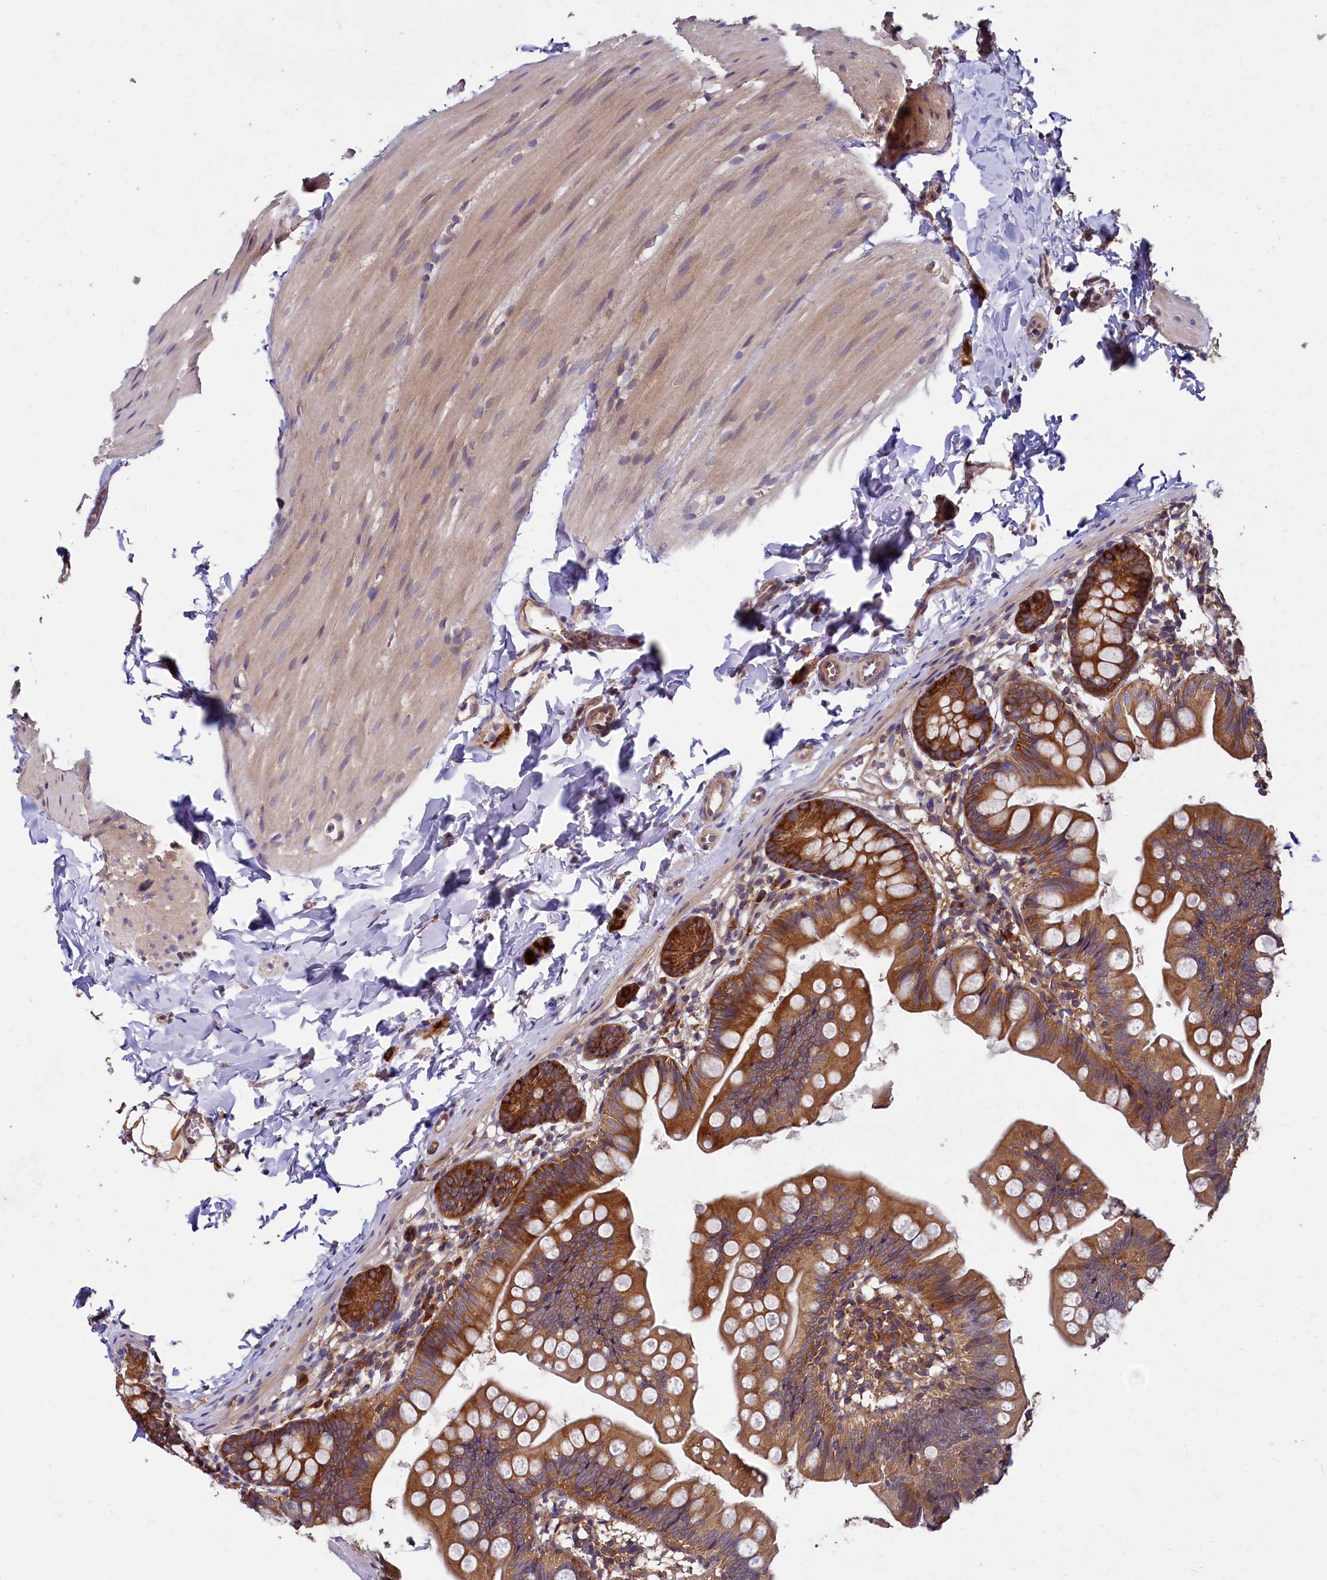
{"staining": {"intensity": "strong", "quantity": ">75%", "location": "cytoplasmic/membranous"}, "tissue": "small intestine", "cell_type": "Glandular cells", "image_type": "normal", "snomed": [{"axis": "morphology", "description": "Normal tissue, NOS"}, {"axis": "topography", "description": "Small intestine"}], "caption": "Protein staining demonstrates strong cytoplasmic/membranous expression in about >75% of glandular cells in benign small intestine. The protein of interest is stained brown, and the nuclei are stained in blue (DAB (3,3'-diaminobenzidine) IHC with brightfield microscopy, high magnification).", "gene": "EIF2B2", "patient": {"sex": "male", "age": 7}}